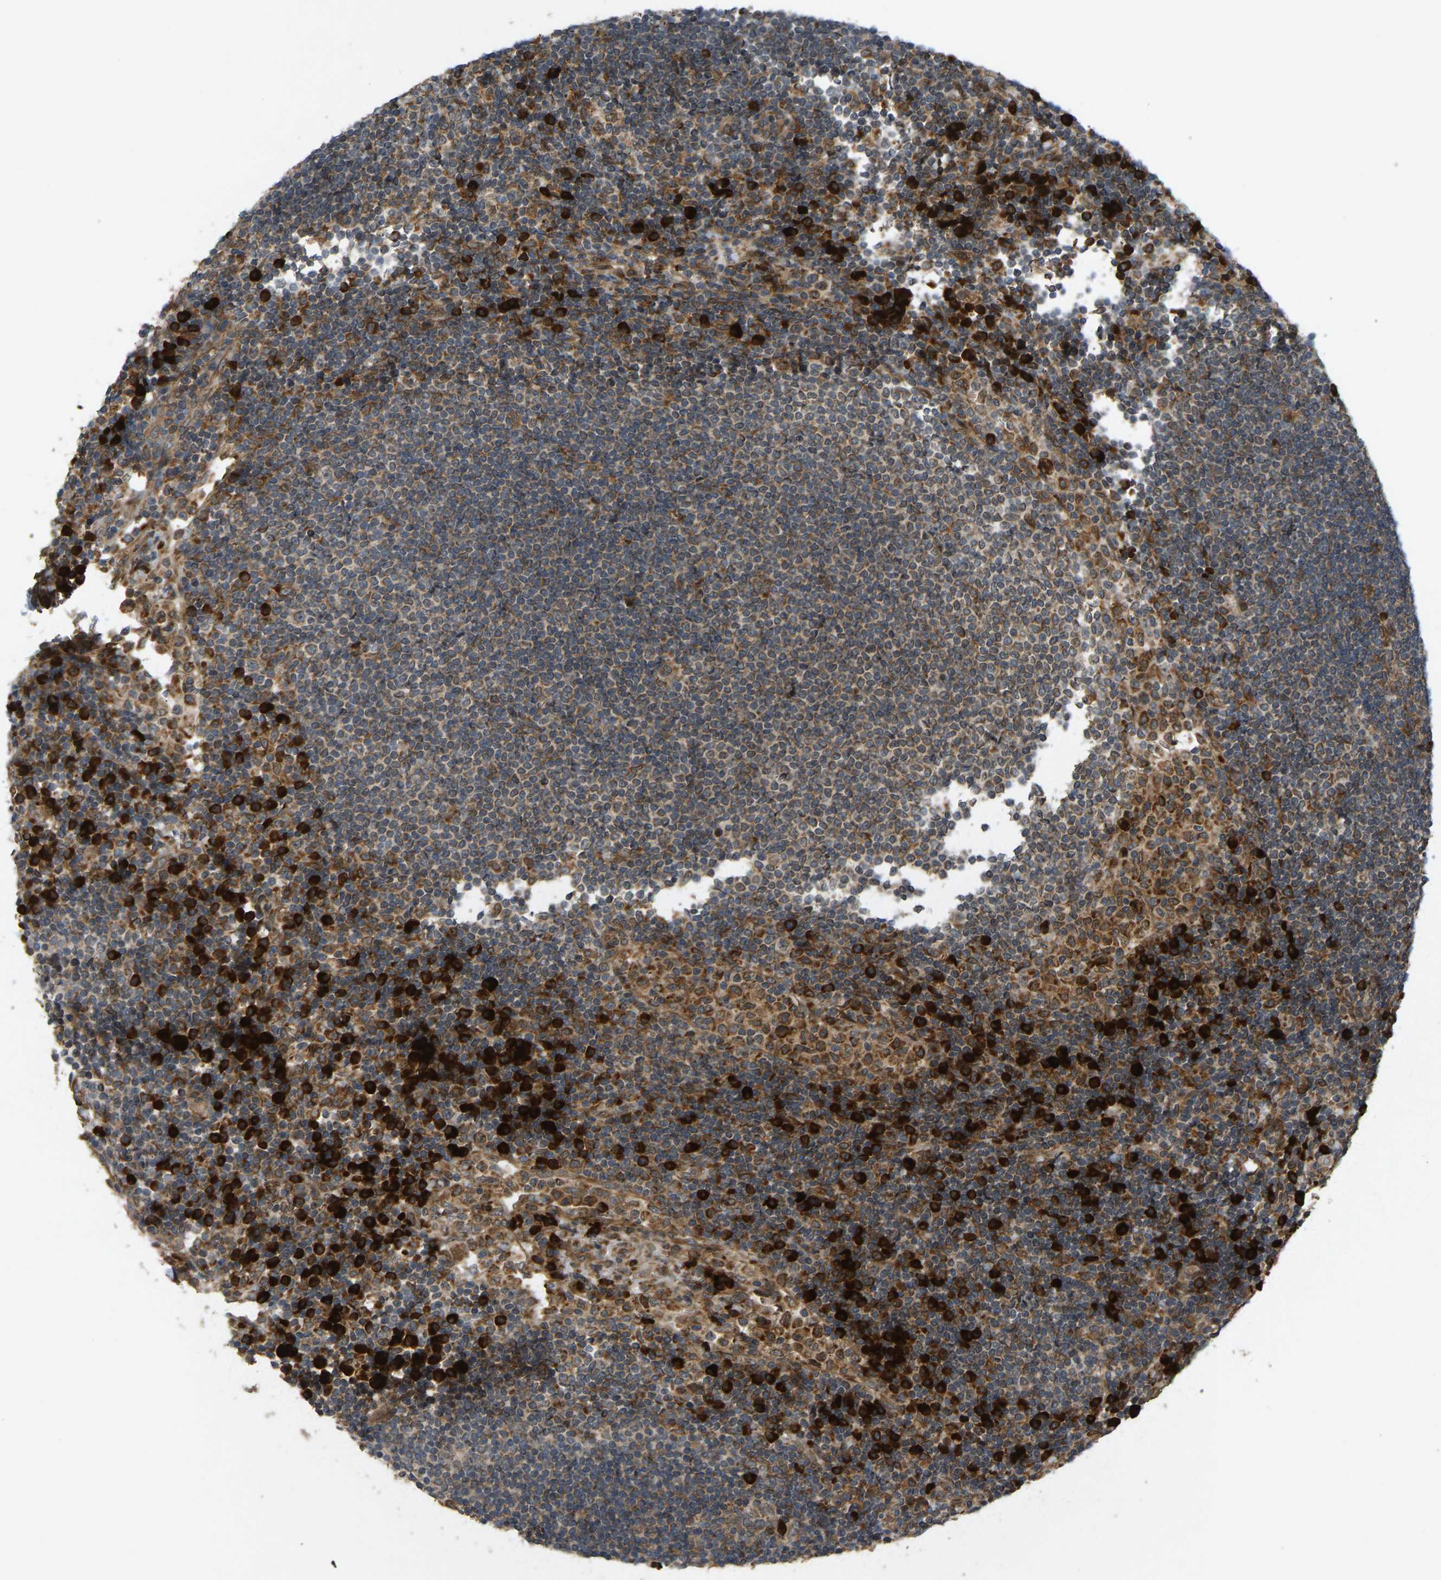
{"staining": {"intensity": "strong", "quantity": "25%-75%", "location": "cytoplasmic/membranous"}, "tissue": "lymph node", "cell_type": "Germinal center cells", "image_type": "normal", "snomed": [{"axis": "morphology", "description": "Normal tissue, NOS"}, {"axis": "topography", "description": "Lymph node"}], "caption": "Immunohistochemistry (IHC) micrograph of unremarkable lymph node: lymph node stained using IHC shows high levels of strong protein expression localized specifically in the cytoplasmic/membranous of germinal center cells, appearing as a cytoplasmic/membranous brown color.", "gene": "RPN2", "patient": {"sex": "female", "age": 53}}